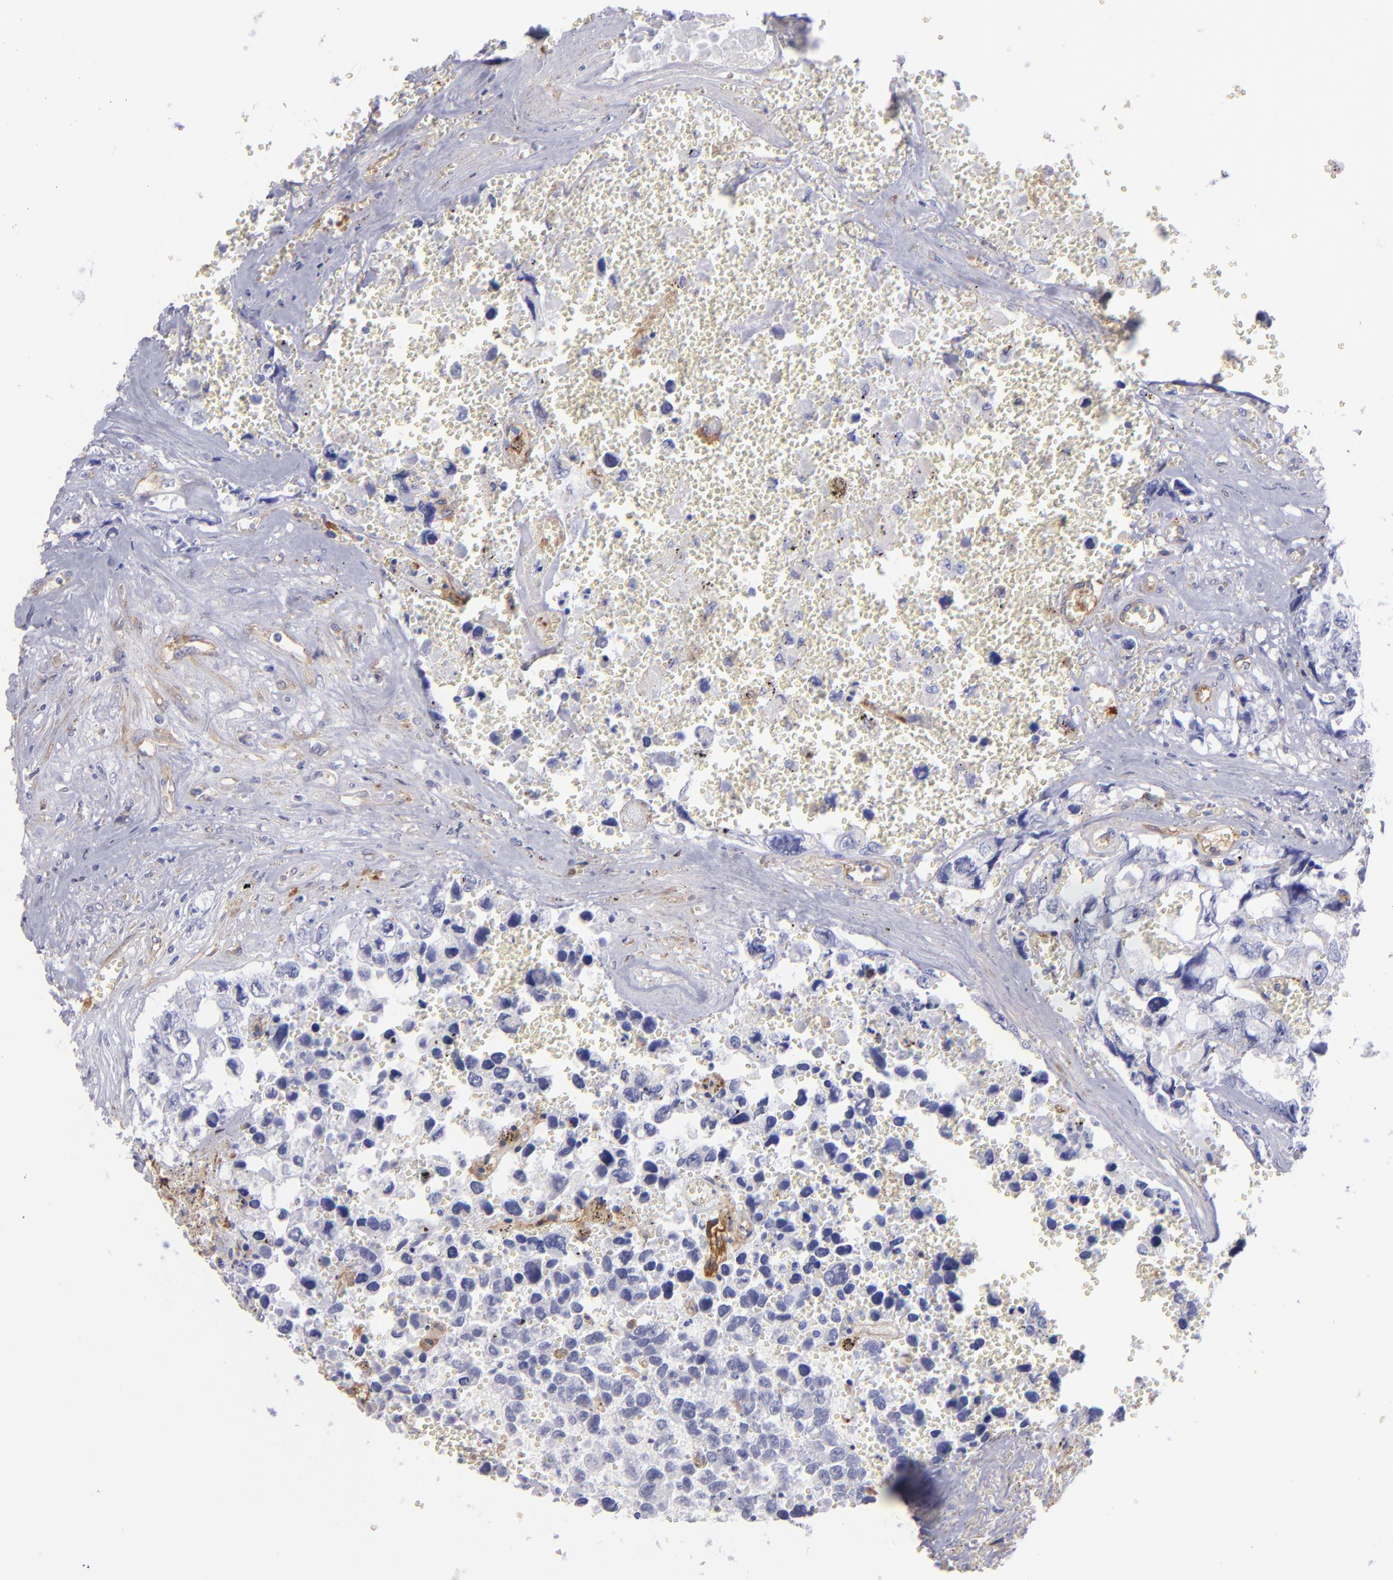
{"staining": {"intensity": "negative", "quantity": "none", "location": "none"}, "tissue": "testis cancer", "cell_type": "Tumor cells", "image_type": "cancer", "snomed": [{"axis": "morphology", "description": "Carcinoma, Embryonal, NOS"}, {"axis": "topography", "description": "Testis"}], "caption": "Tumor cells are negative for brown protein staining in testis embryonal carcinoma. The staining was performed using DAB to visualize the protein expression in brown, while the nuclei were stained in blue with hematoxylin (Magnification: 20x).", "gene": "ENTPD1", "patient": {"sex": "male", "age": 31}}